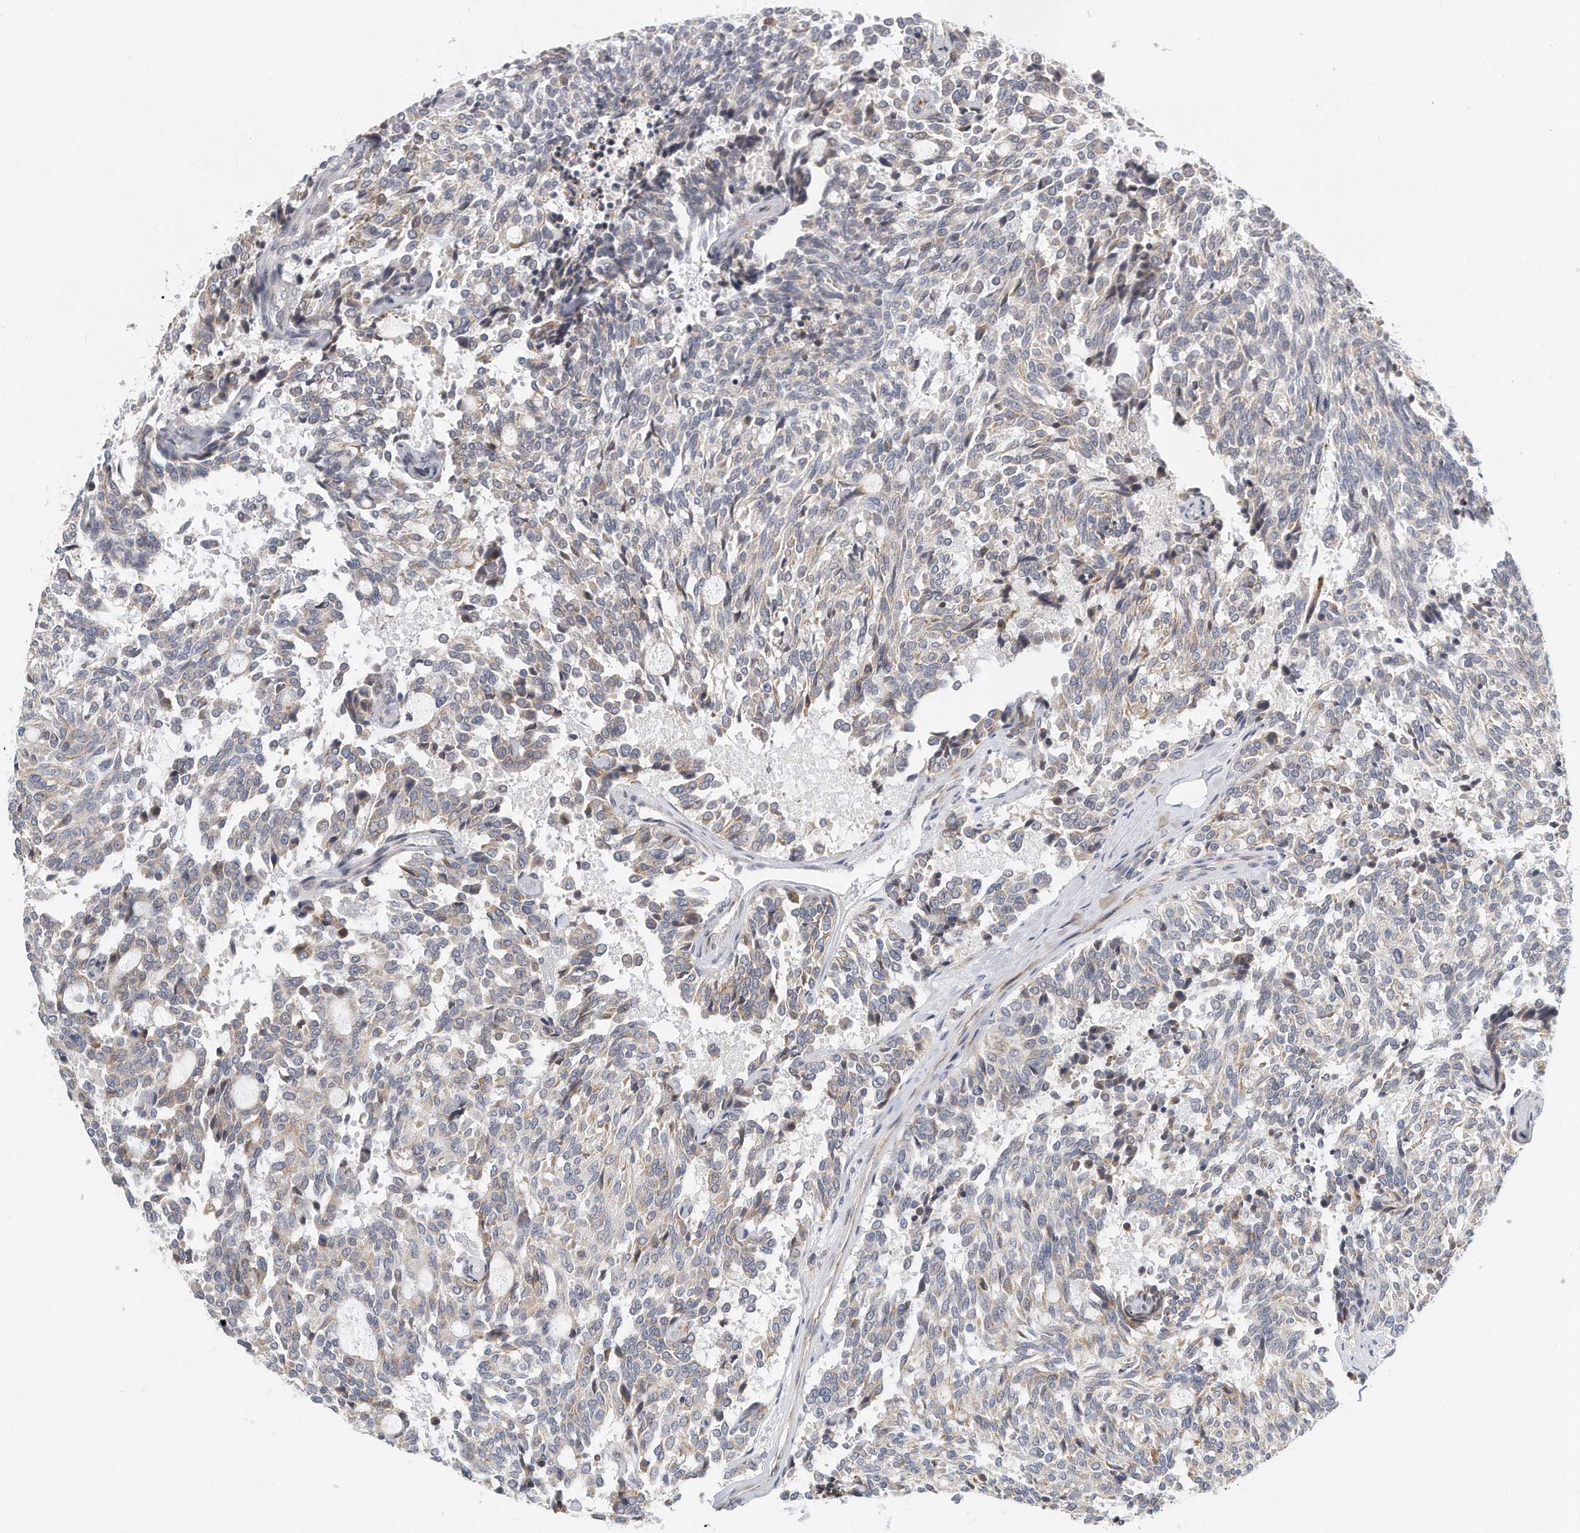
{"staining": {"intensity": "weak", "quantity": "<25%", "location": "cytoplasmic/membranous"}, "tissue": "carcinoid", "cell_type": "Tumor cells", "image_type": "cancer", "snomed": [{"axis": "morphology", "description": "Carcinoid, malignant, NOS"}, {"axis": "topography", "description": "Pancreas"}], "caption": "The histopathology image reveals no significant positivity in tumor cells of malignant carcinoid.", "gene": "VLDLR", "patient": {"sex": "female", "age": 54}}